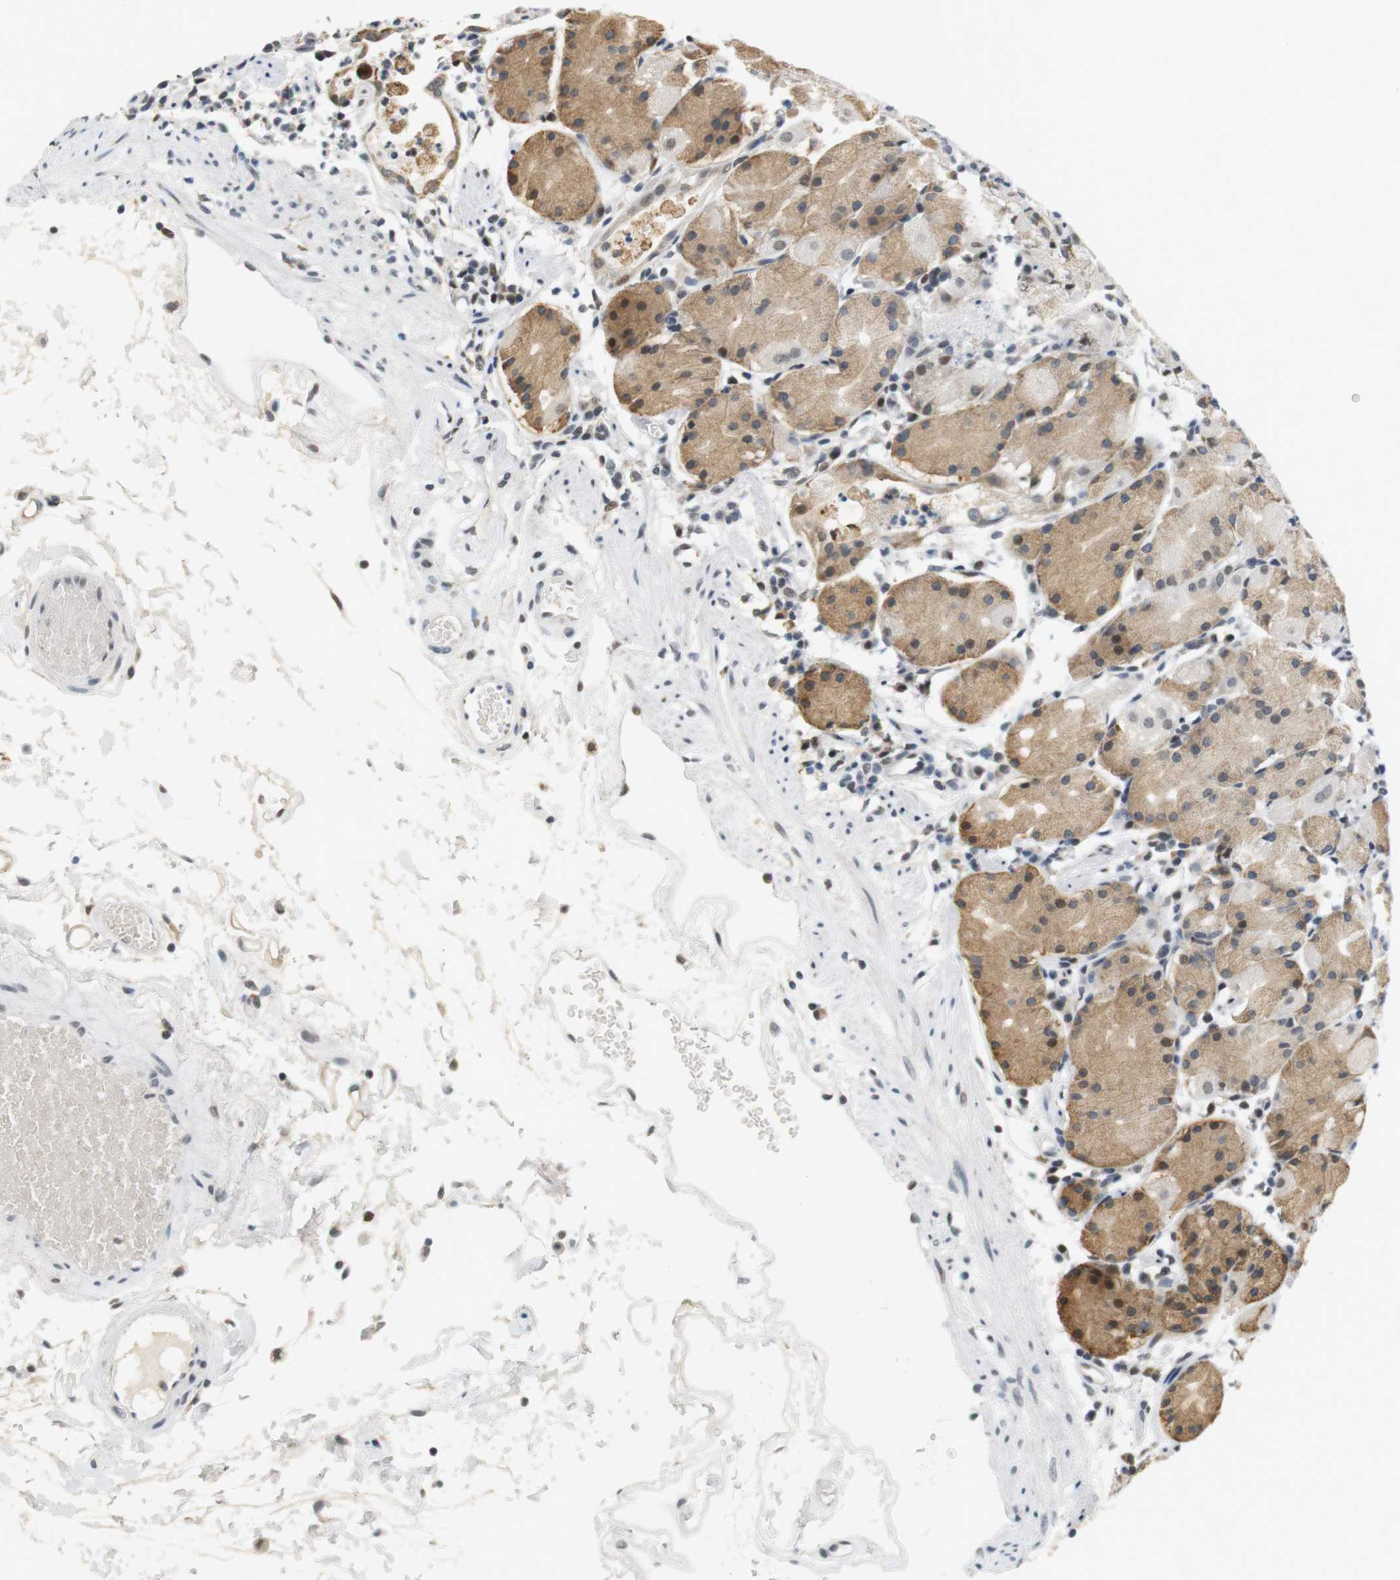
{"staining": {"intensity": "moderate", "quantity": ">75%", "location": "cytoplasmic/membranous,nuclear"}, "tissue": "stomach", "cell_type": "Glandular cells", "image_type": "normal", "snomed": [{"axis": "morphology", "description": "Normal tissue, NOS"}, {"axis": "topography", "description": "Stomach"}, {"axis": "topography", "description": "Stomach, lower"}], "caption": "The histopathology image exhibits immunohistochemical staining of benign stomach. There is moderate cytoplasmic/membranous,nuclear expression is appreciated in approximately >75% of glandular cells.", "gene": "RNF38", "patient": {"sex": "female", "age": 75}}